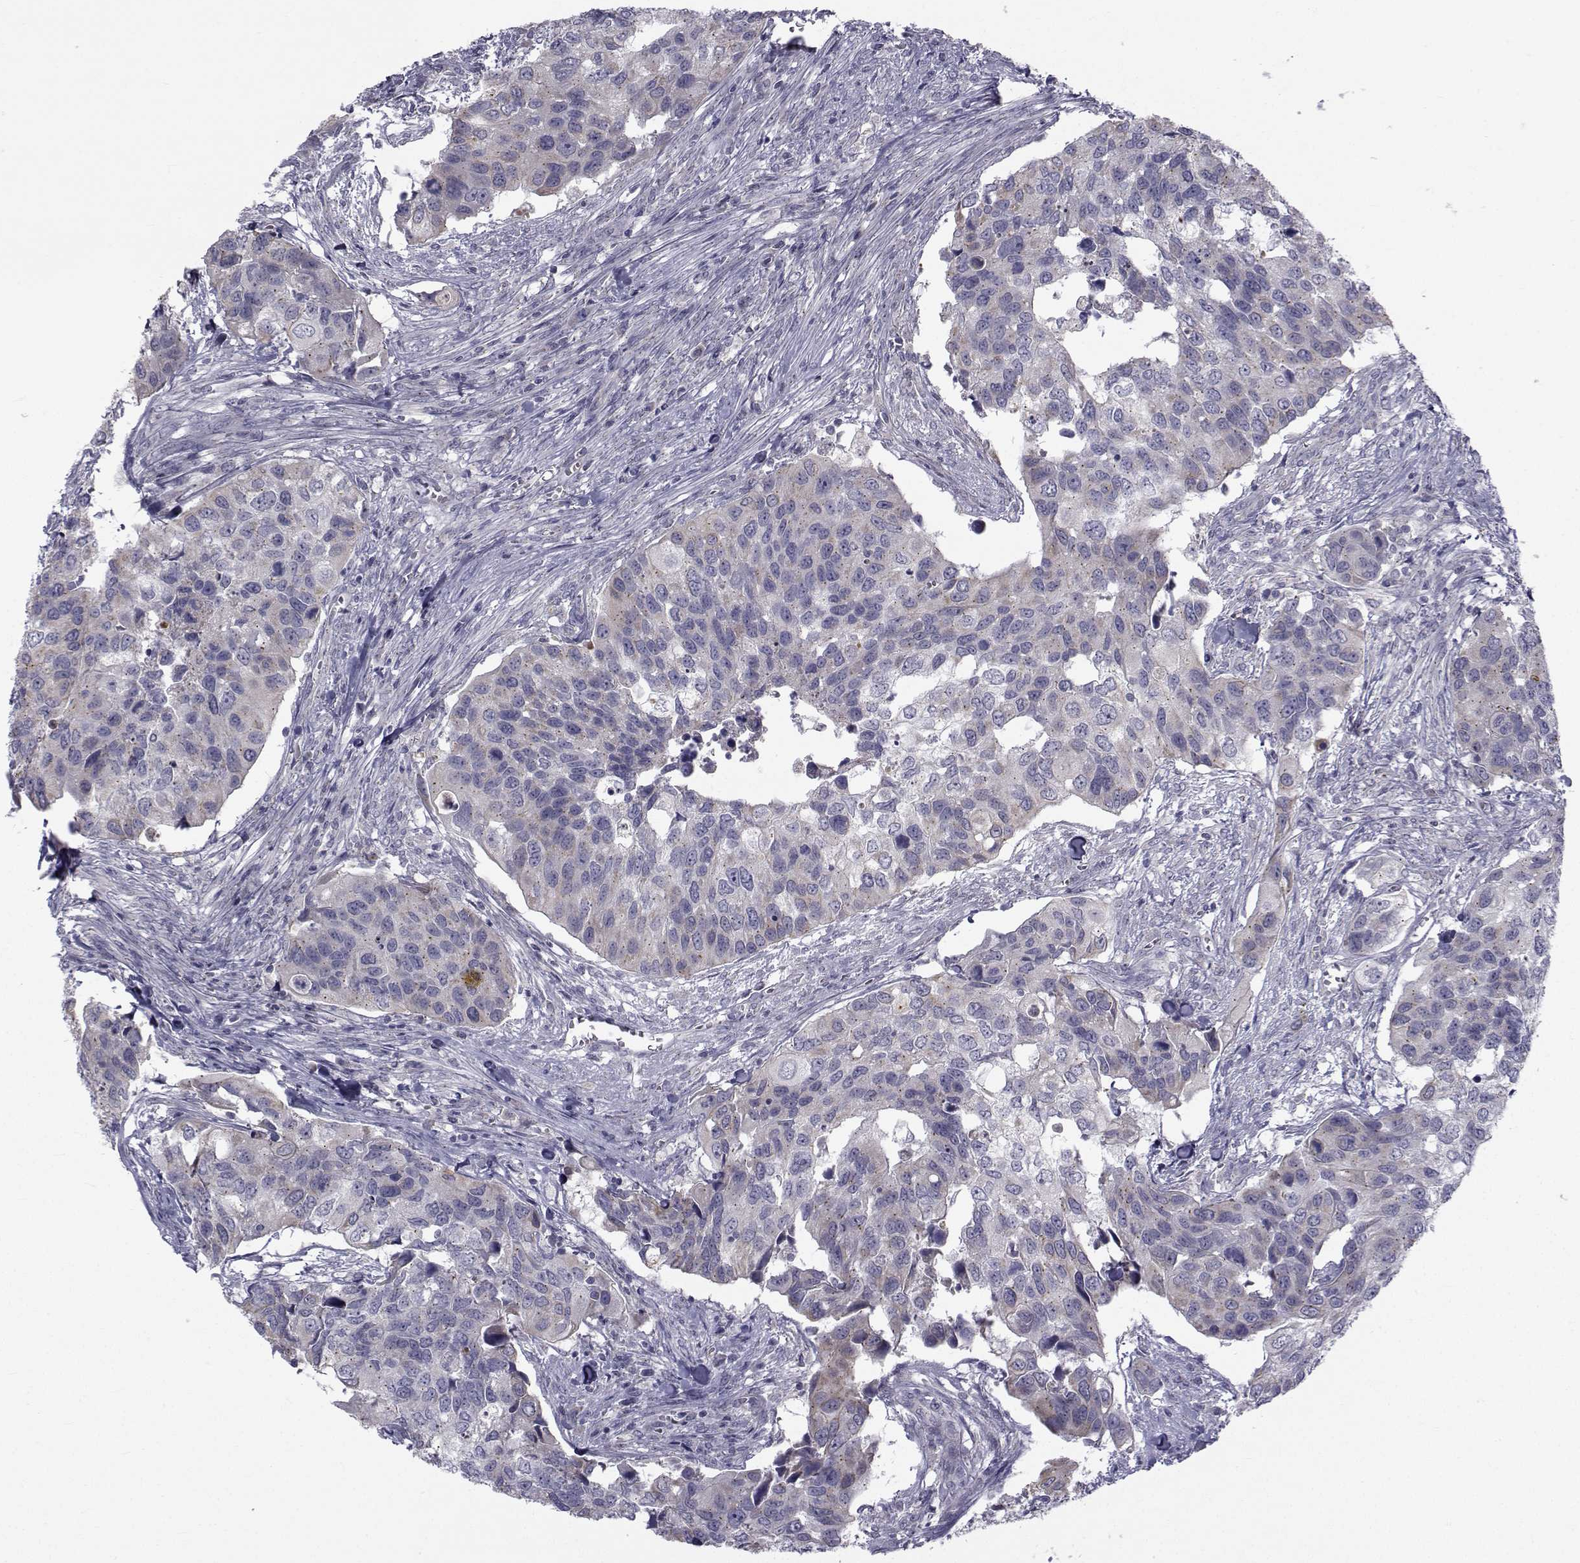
{"staining": {"intensity": "negative", "quantity": "none", "location": "none"}, "tissue": "urothelial cancer", "cell_type": "Tumor cells", "image_type": "cancer", "snomed": [{"axis": "morphology", "description": "Urothelial carcinoma, High grade"}, {"axis": "topography", "description": "Urinary bladder"}], "caption": "Image shows no protein staining in tumor cells of urothelial carcinoma (high-grade) tissue.", "gene": "ANGPT1", "patient": {"sex": "male", "age": 60}}